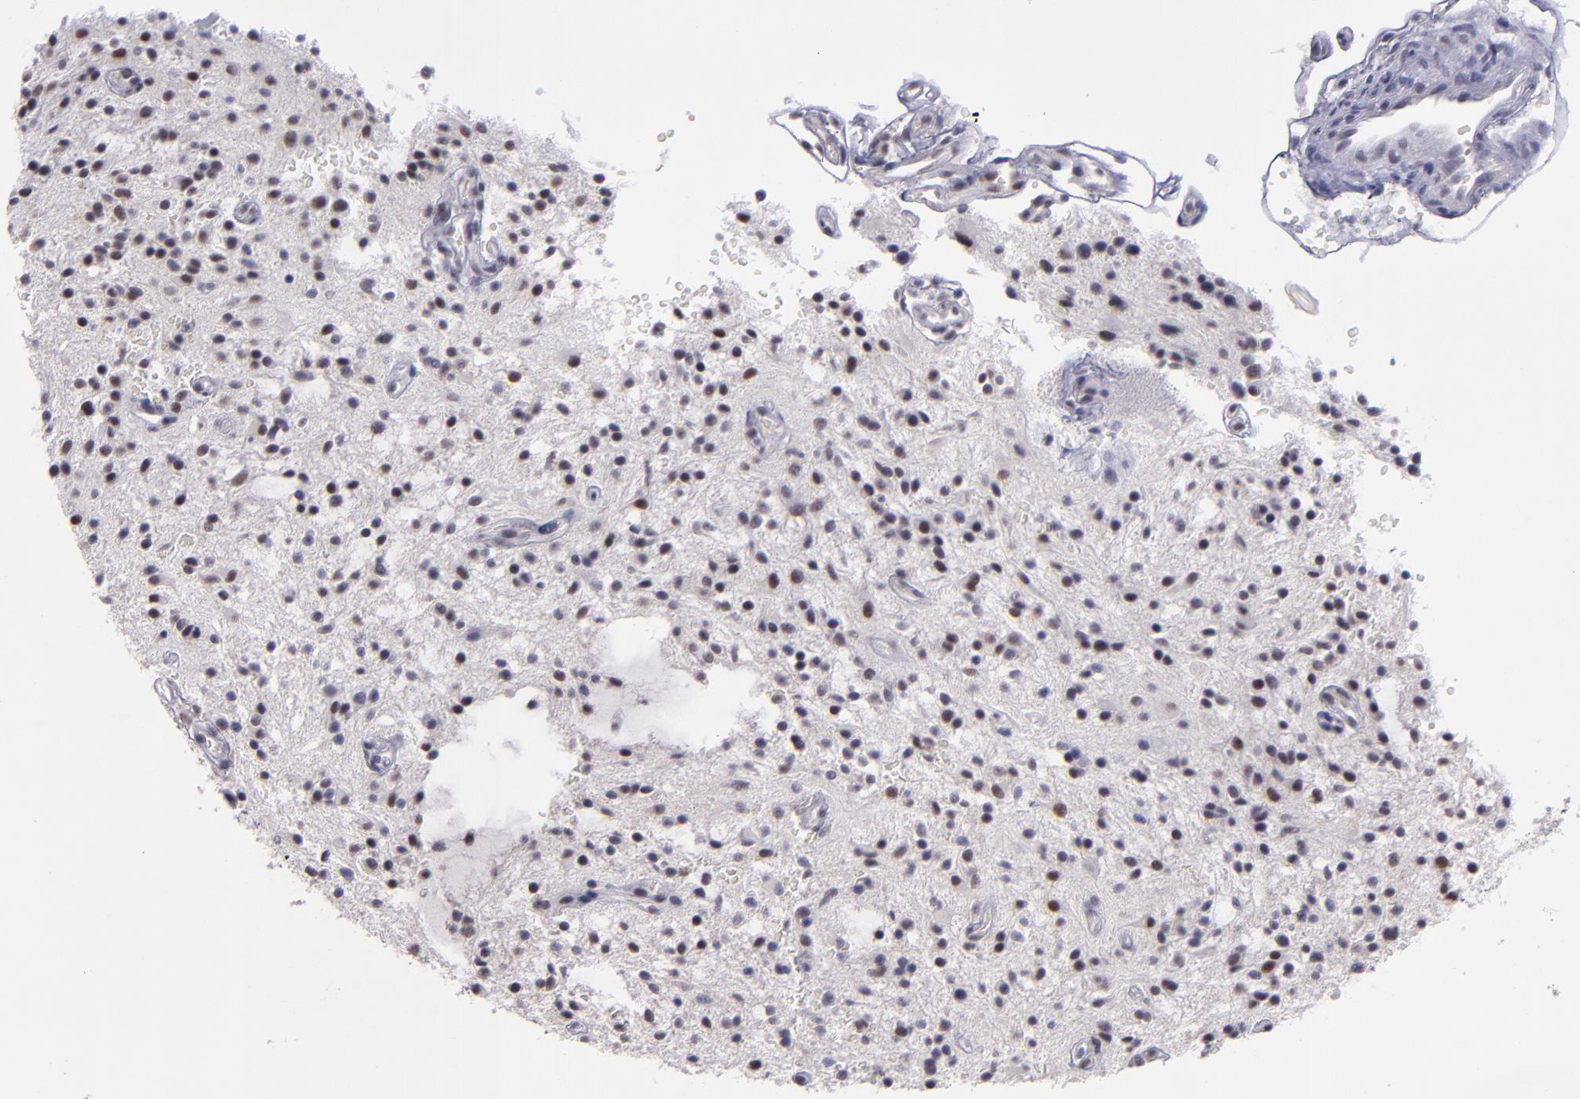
{"staining": {"intensity": "weak", "quantity": "25%-75%", "location": "nuclear"}, "tissue": "glioma", "cell_type": "Tumor cells", "image_type": "cancer", "snomed": [{"axis": "morphology", "description": "Glioma, malignant, NOS"}, {"axis": "topography", "description": "Cerebellum"}], "caption": "Malignant glioma stained with a protein marker displays weak staining in tumor cells.", "gene": "OTUB2", "patient": {"sex": "female", "age": 10}}